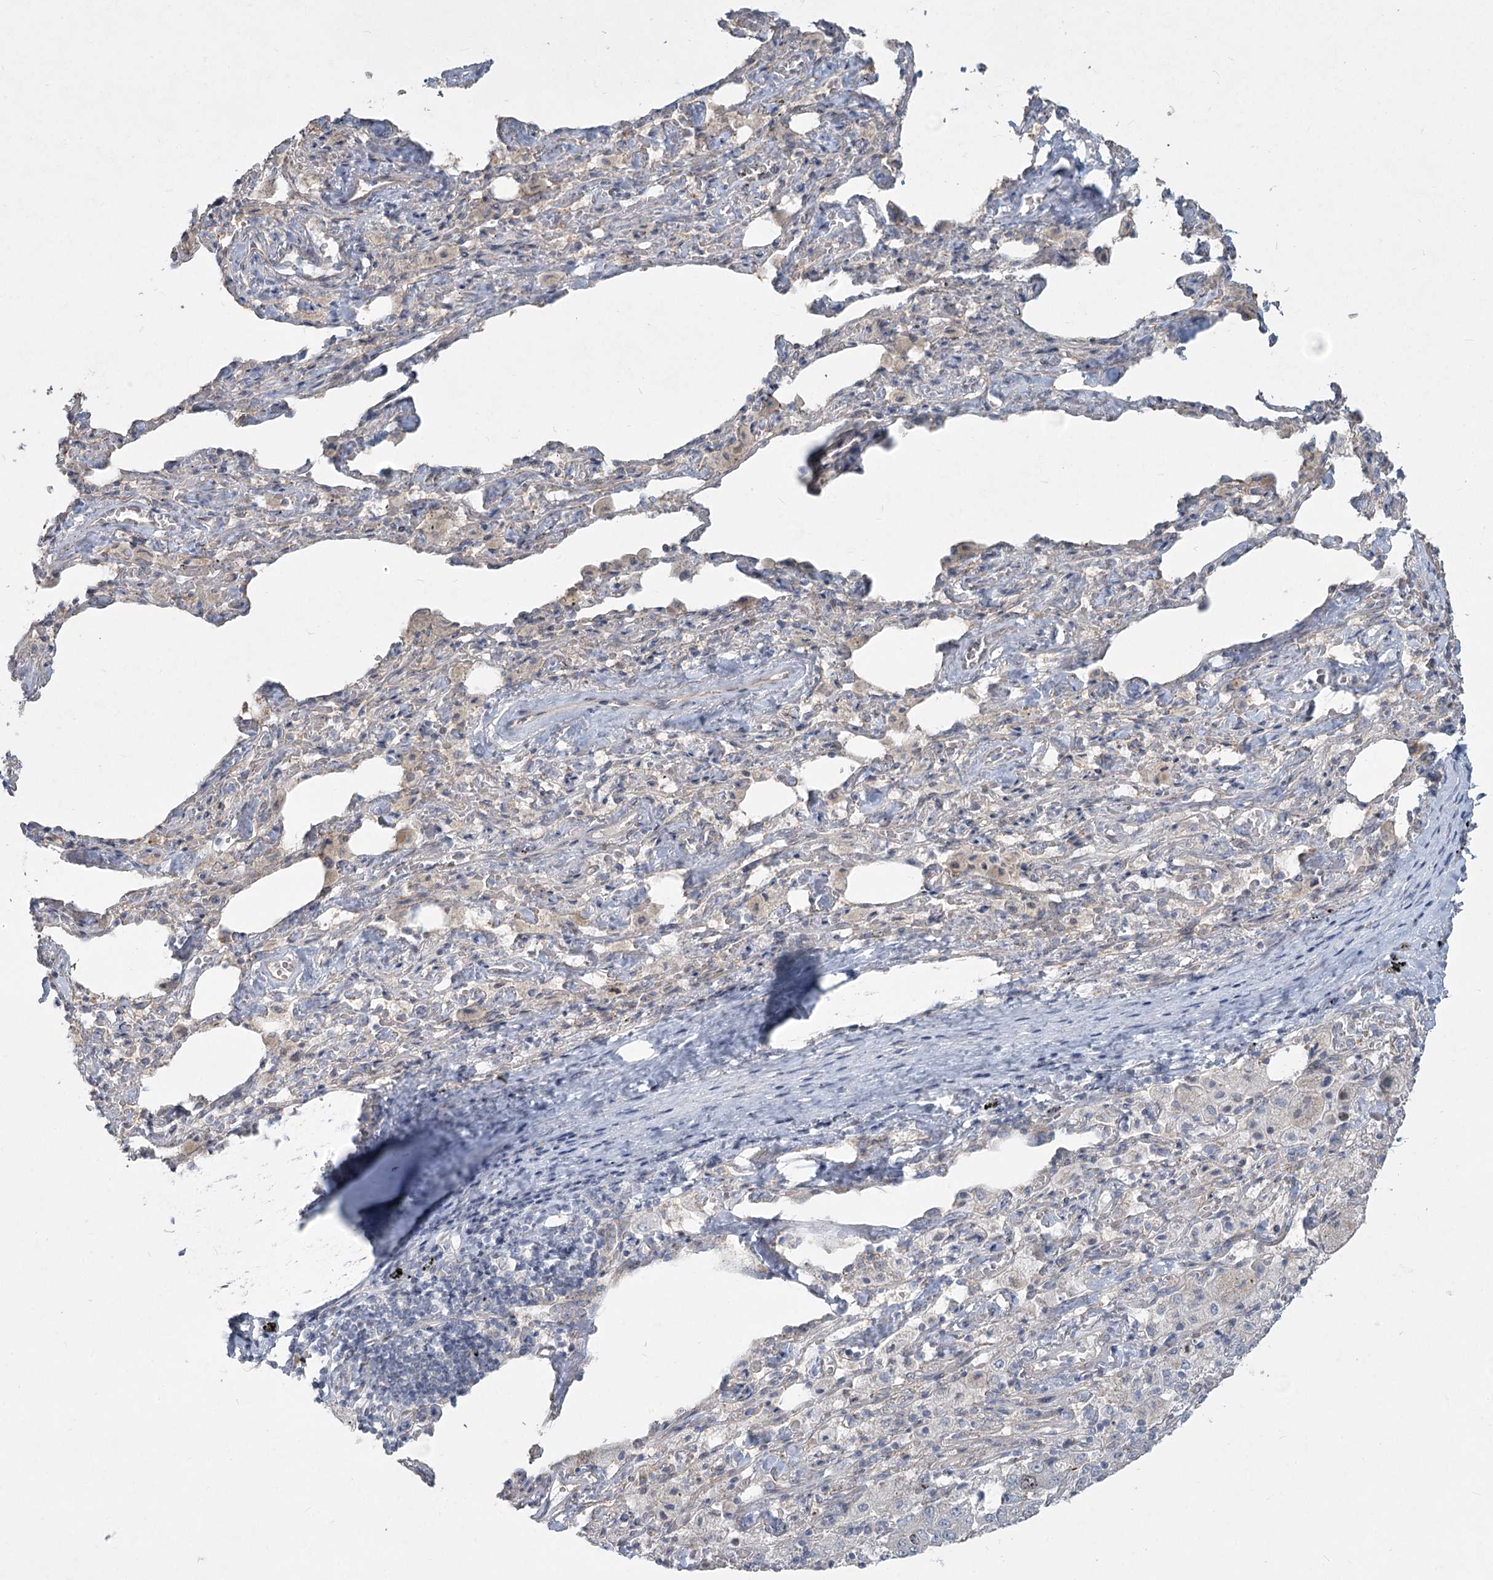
{"staining": {"intensity": "weak", "quantity": "<25%", "location": "cytoplasmic/membranous"}, "tissue": "lung cancer", "cell_type": "Tumor cells", "image_type": "cancer", "snomed": [{"axis": "morphology", "description": "Adenocarcinoma, NOS"}, {"axis": "topography", "description": "Lung"}], "caption": "This is a photomicrograph of immunohistochemistry staining of lung cancer (adenocarcinoma), which shows no expression in tumor cells.", "gene": "ABITRAM", "patient": {"sex": "female", "age": 51}}